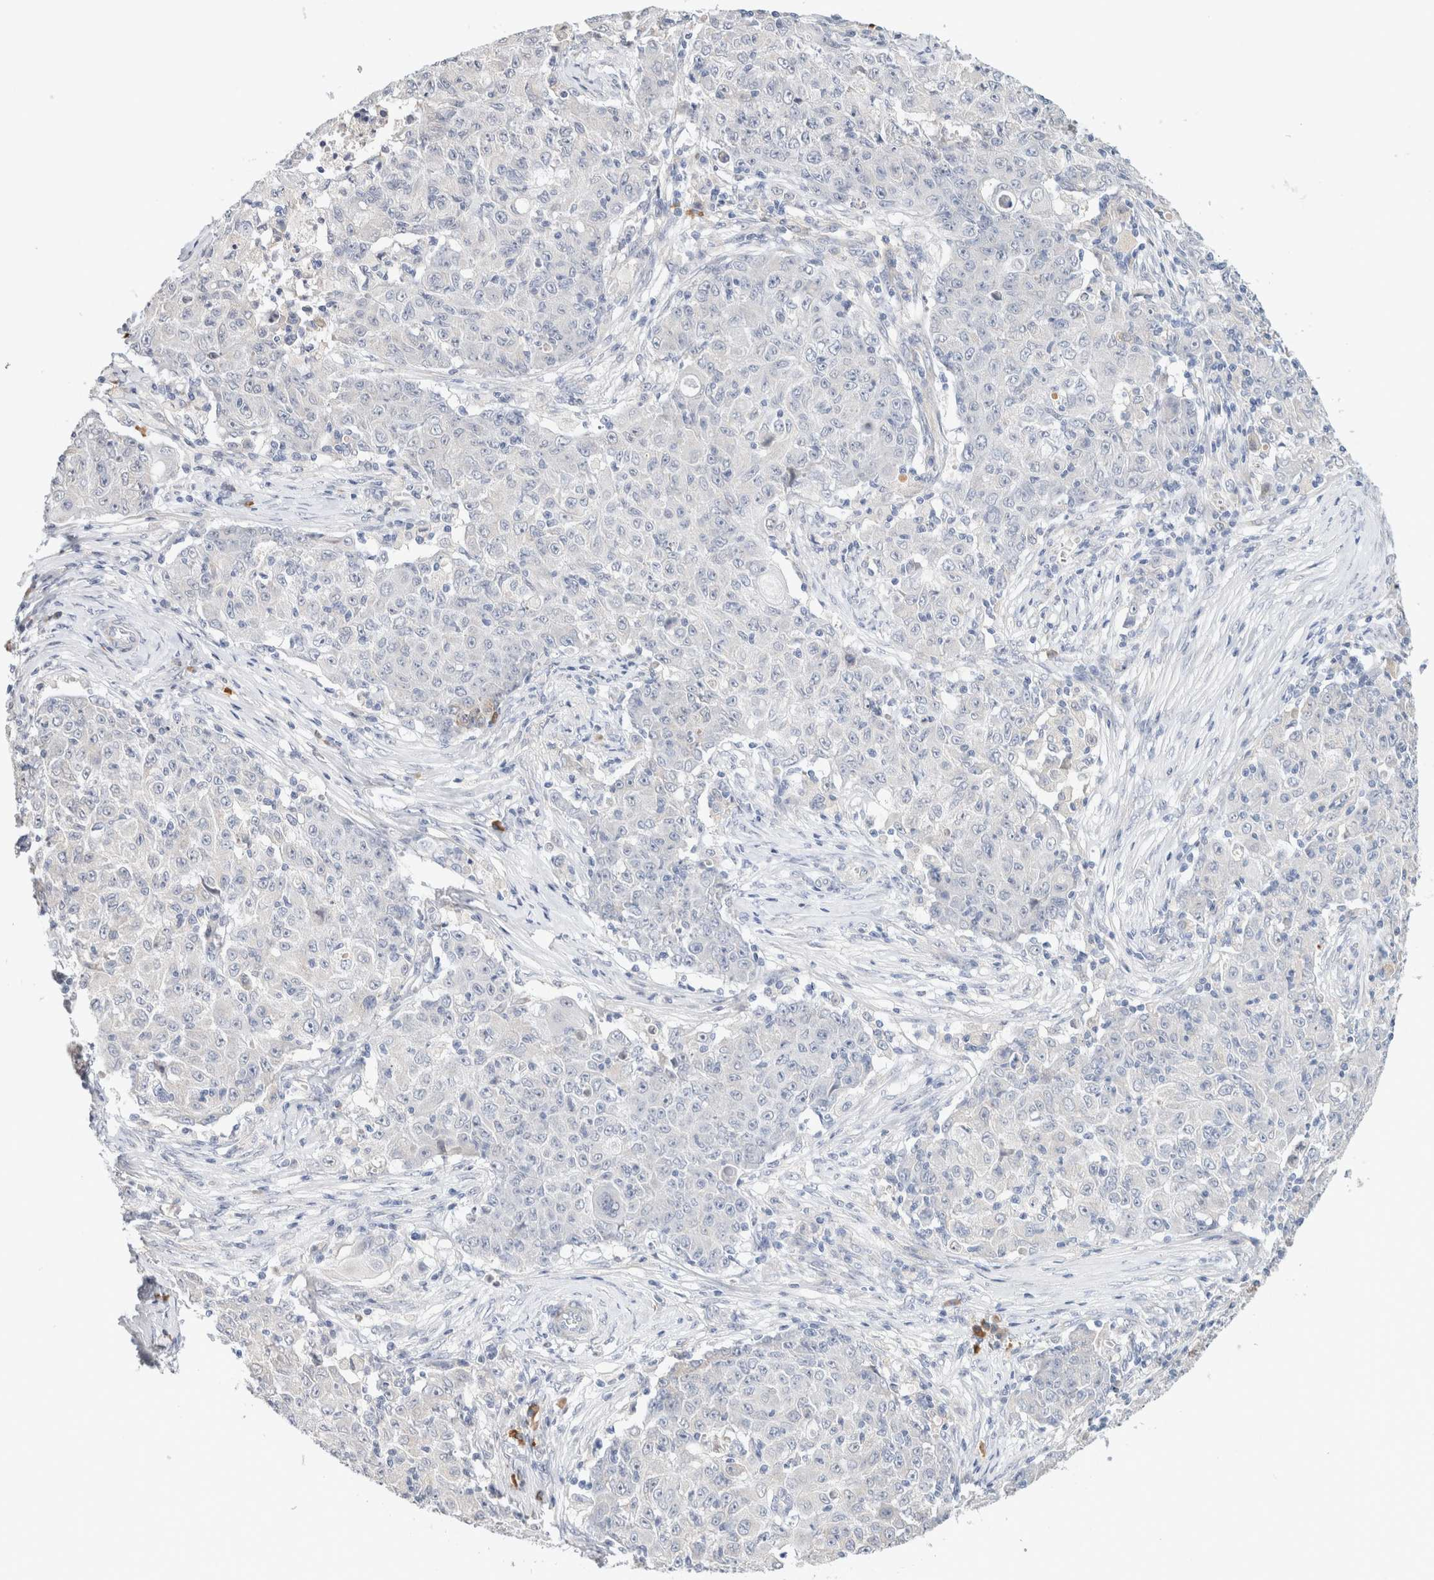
{"staining": {"intensity": "negative", "quantity": "none", "location": "none"}, "tissue": "ovarian cancer", "cell_type": "Tumor cells", "image_type": "cancer", "snomed": [{"axis": "morphology", "description": "Carcinoma, endometroid"}, {"axis": "topography", "description": "Ovary"}], "caption": "Tumor cells show no significant protein expression in endometroid carcinoma (ovarian). (DAB IHC, high magnification).", "gene": "GADD45G", "patient": {"sex": "female", "age": 42}}